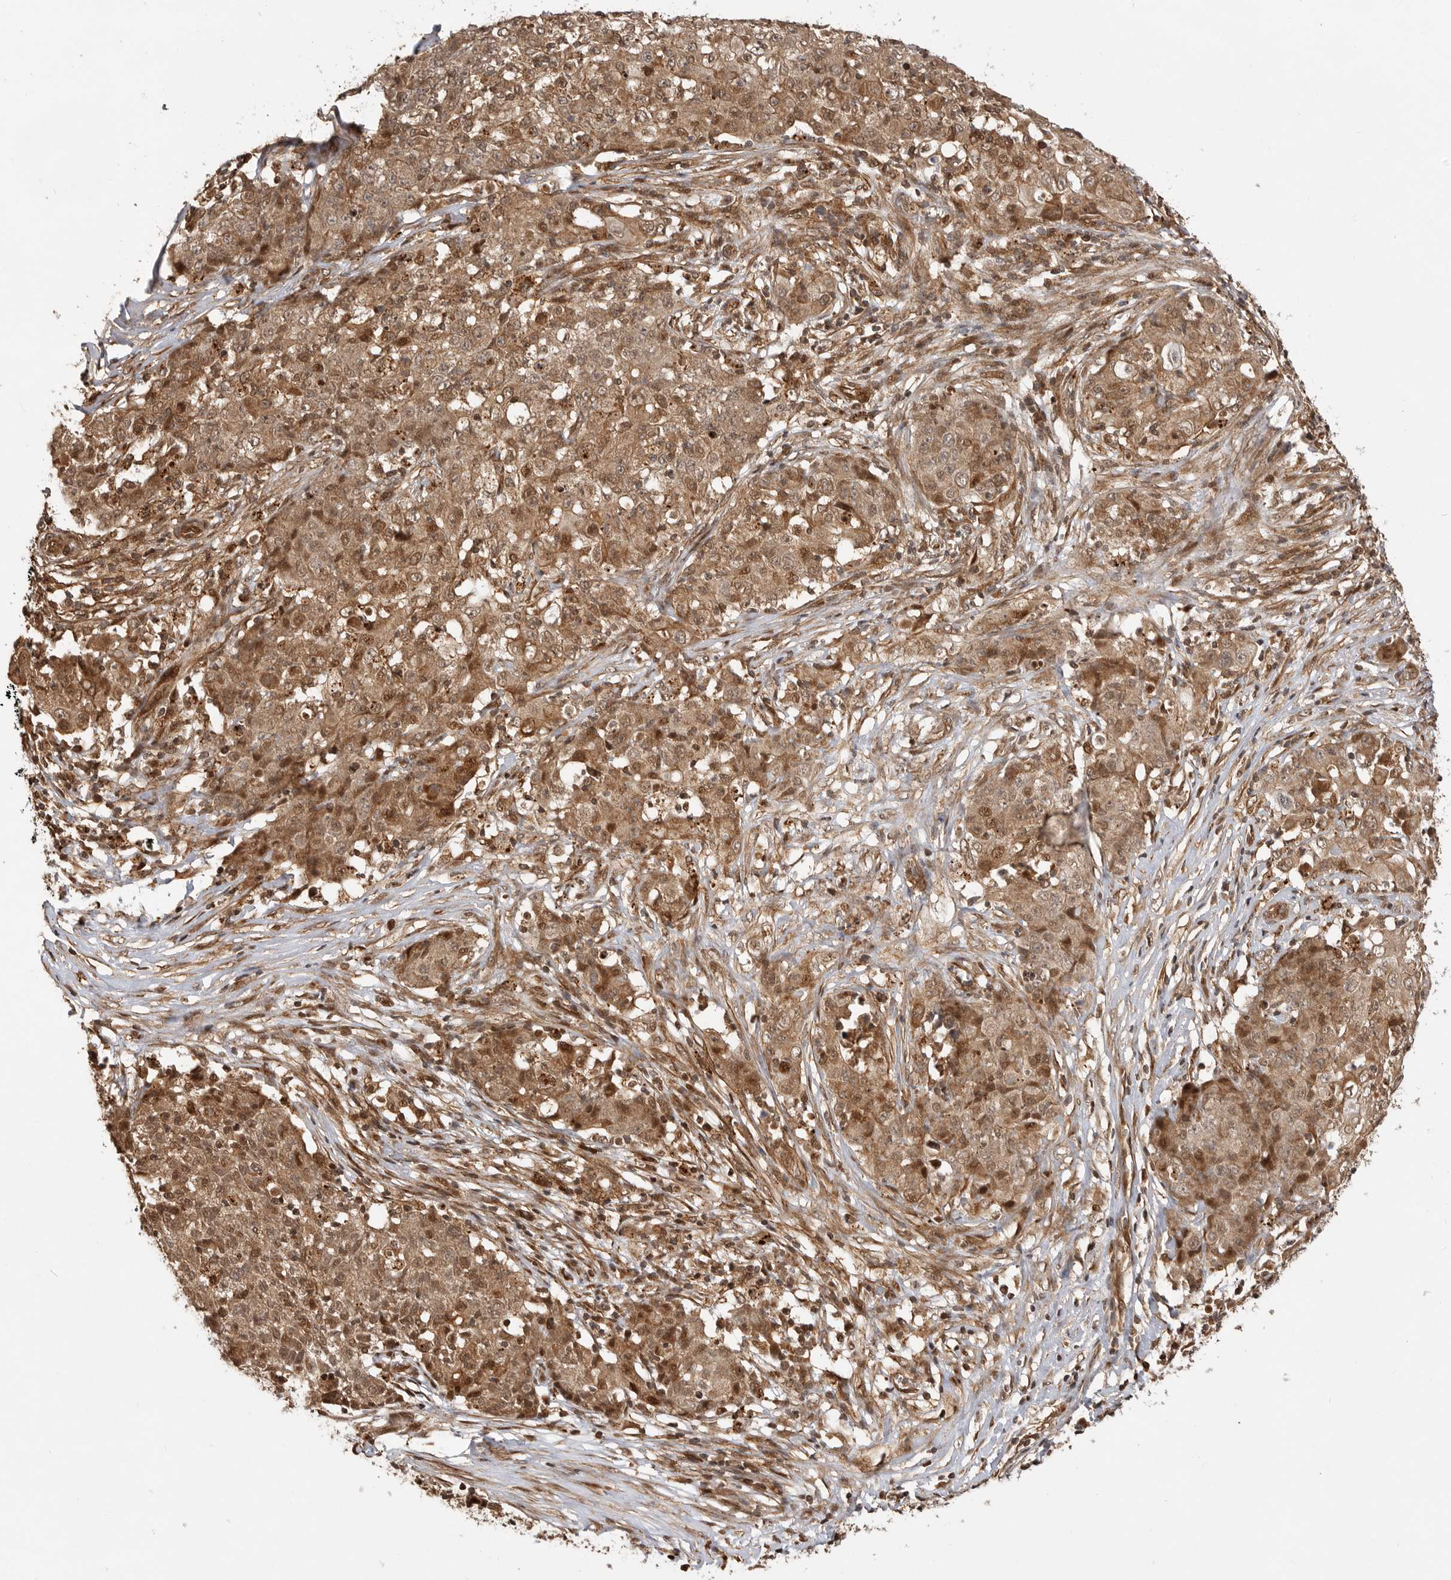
{"staining": {"intensity": "moderate", "quantity": ">75%", "location": "cytoplasmic/membranous,nuclear"}, "tissue": "ovarian cancer", "cell_type": "Tumor cells", "image_type": "cancer", "snomed": [{"axis": "morphology", "description": "Carcinoma, endometroid"}, {"axis": "topography", "description": "Ovary"}], "caption": "Immunohistochemical staining of ovarian cancer reveals moderate cytoplasmic/membranous and nuclear protein positivity in about >75% of tumor cells.", "gene": "ADPRS", "patient": {"sex": "female", "age": 42}}